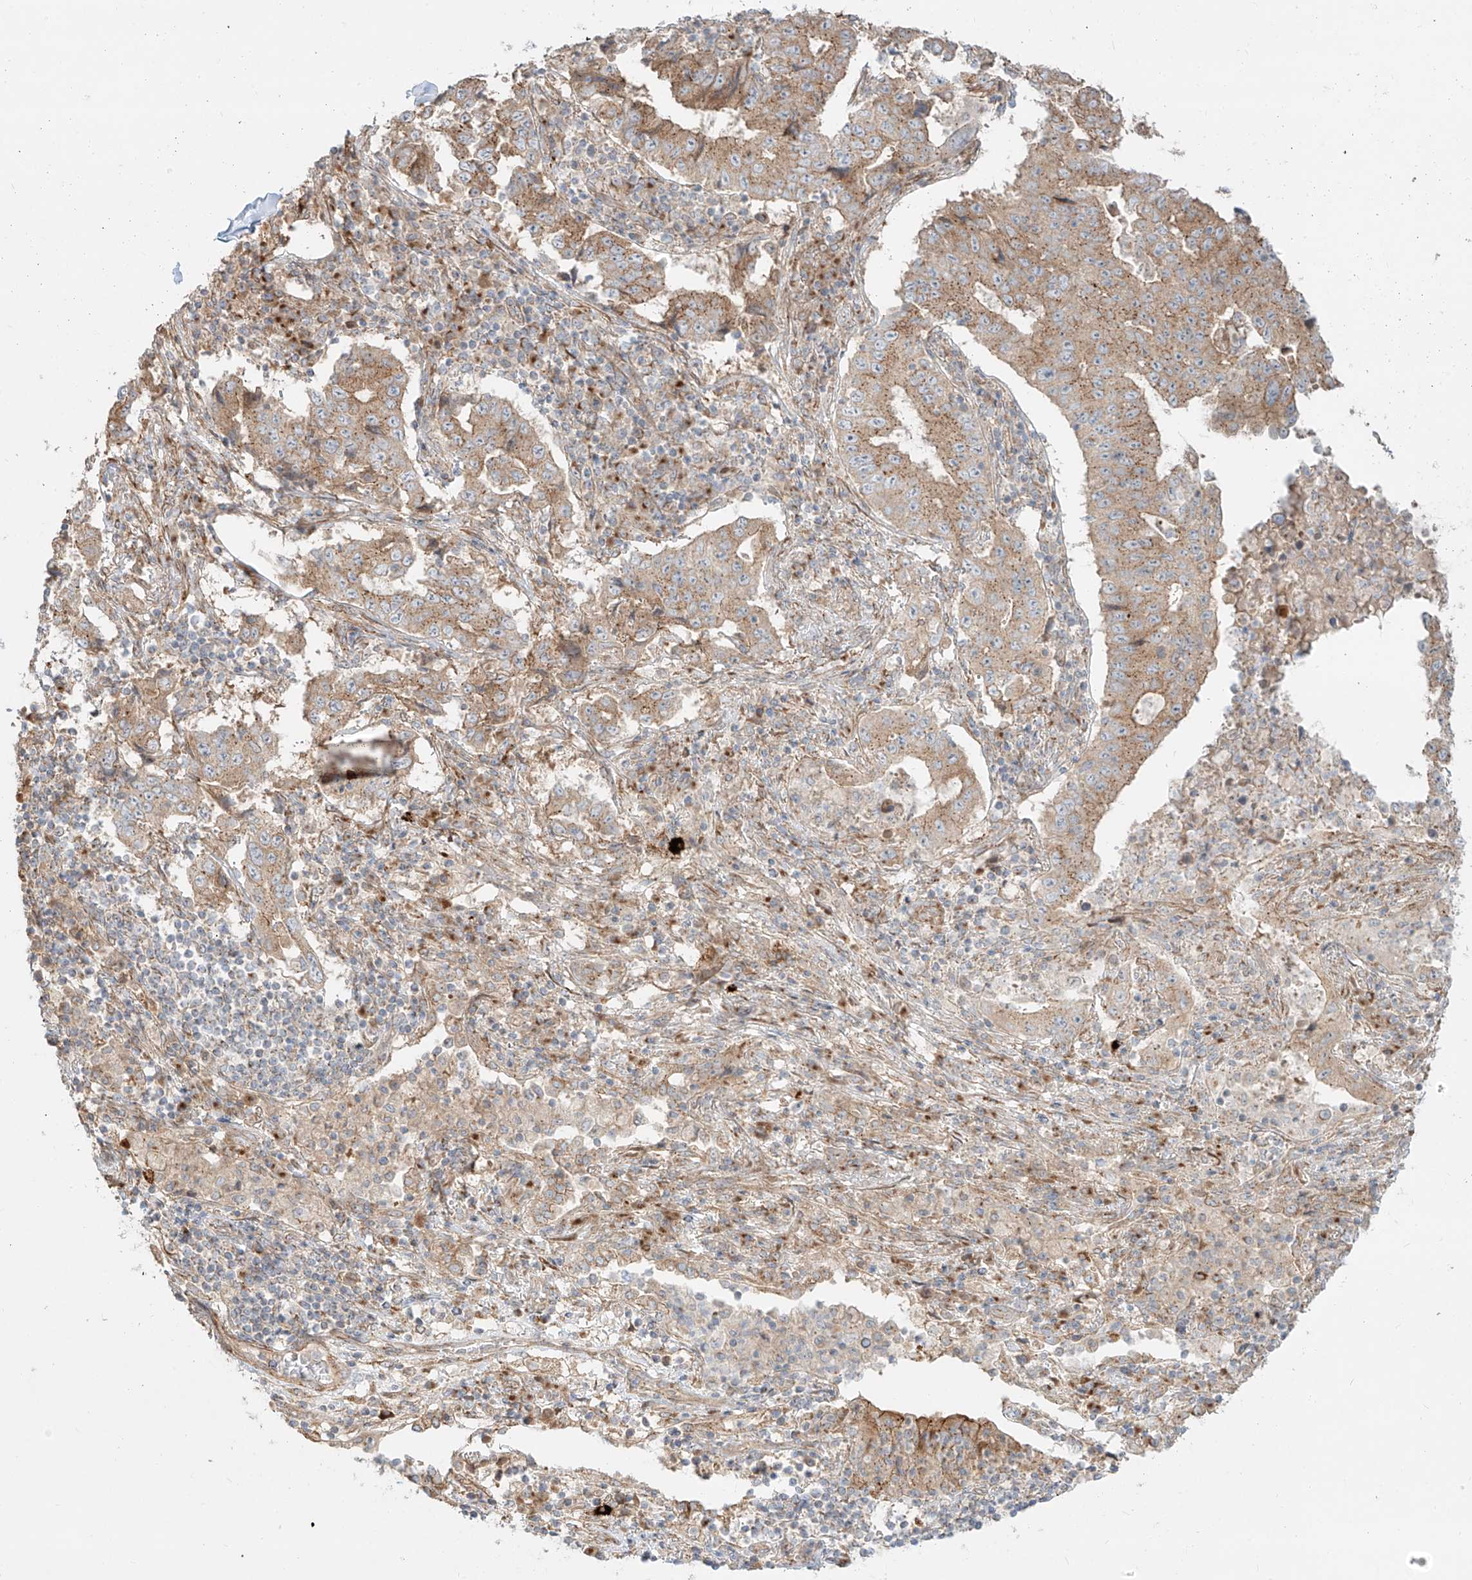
{"staining": {"intensity": "moderate", "quantity": ">75%", "location": "cytoplasmic/membranous"}, "tissue": "lung cancer", "cell_type": "Tumor cells", "image_type": "cancer", "snomed": [{"axis": "morphology", "description": "Adenocarcinoma, NOS"}, {"axis": "topography", "description": "Lung"}], "caption": "This micrograph displays immunohistochemistry (IHC) staining of human adenocarcinoma (lung), with medium moderate cytoplasmic/membranous positivity in about >75% of tumor cells.", "gene": "ZNF287", "patient": {"sex": "female", "age": 51}}